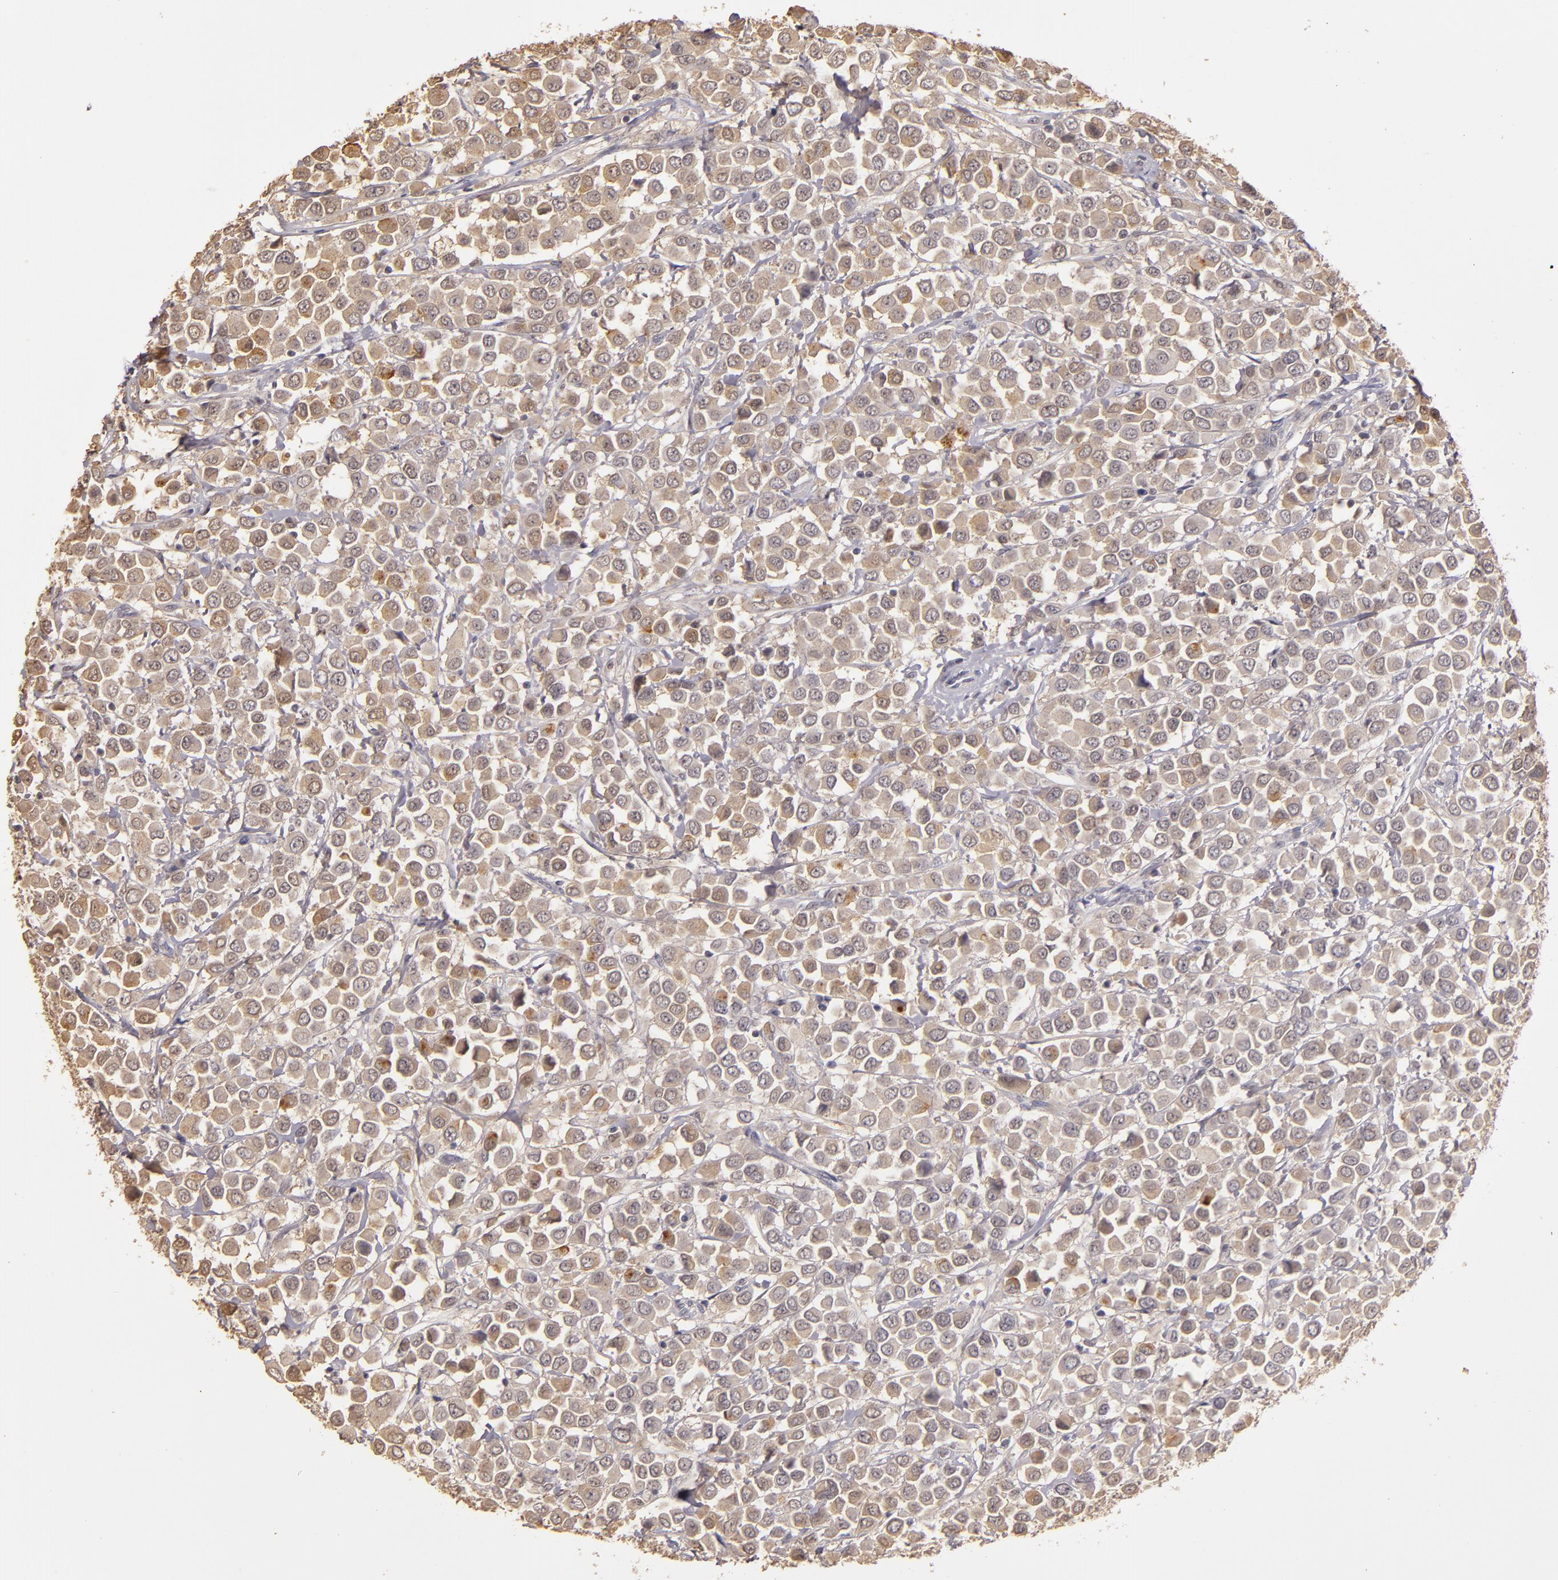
{"staining": {"intensity": "weak", "quantity": ">75%", "location": "cytoplasmic/membranous"}, "tissue": "breast cancer", "cell_type": "Tumor cells", "image_type": "cancer", "snomed": [{"axis": "morphology", "description": "Duct carcinoma"}, {"axis": "topography", "description": "Breast"}], "caption": "Breast cancer stained for a protein (brown) displays weak cytoplasmic/membranous positive expression in about >75% of tumor cells.", "gene": "LRG1", "patient": {"sex": "female", "age": 61}}